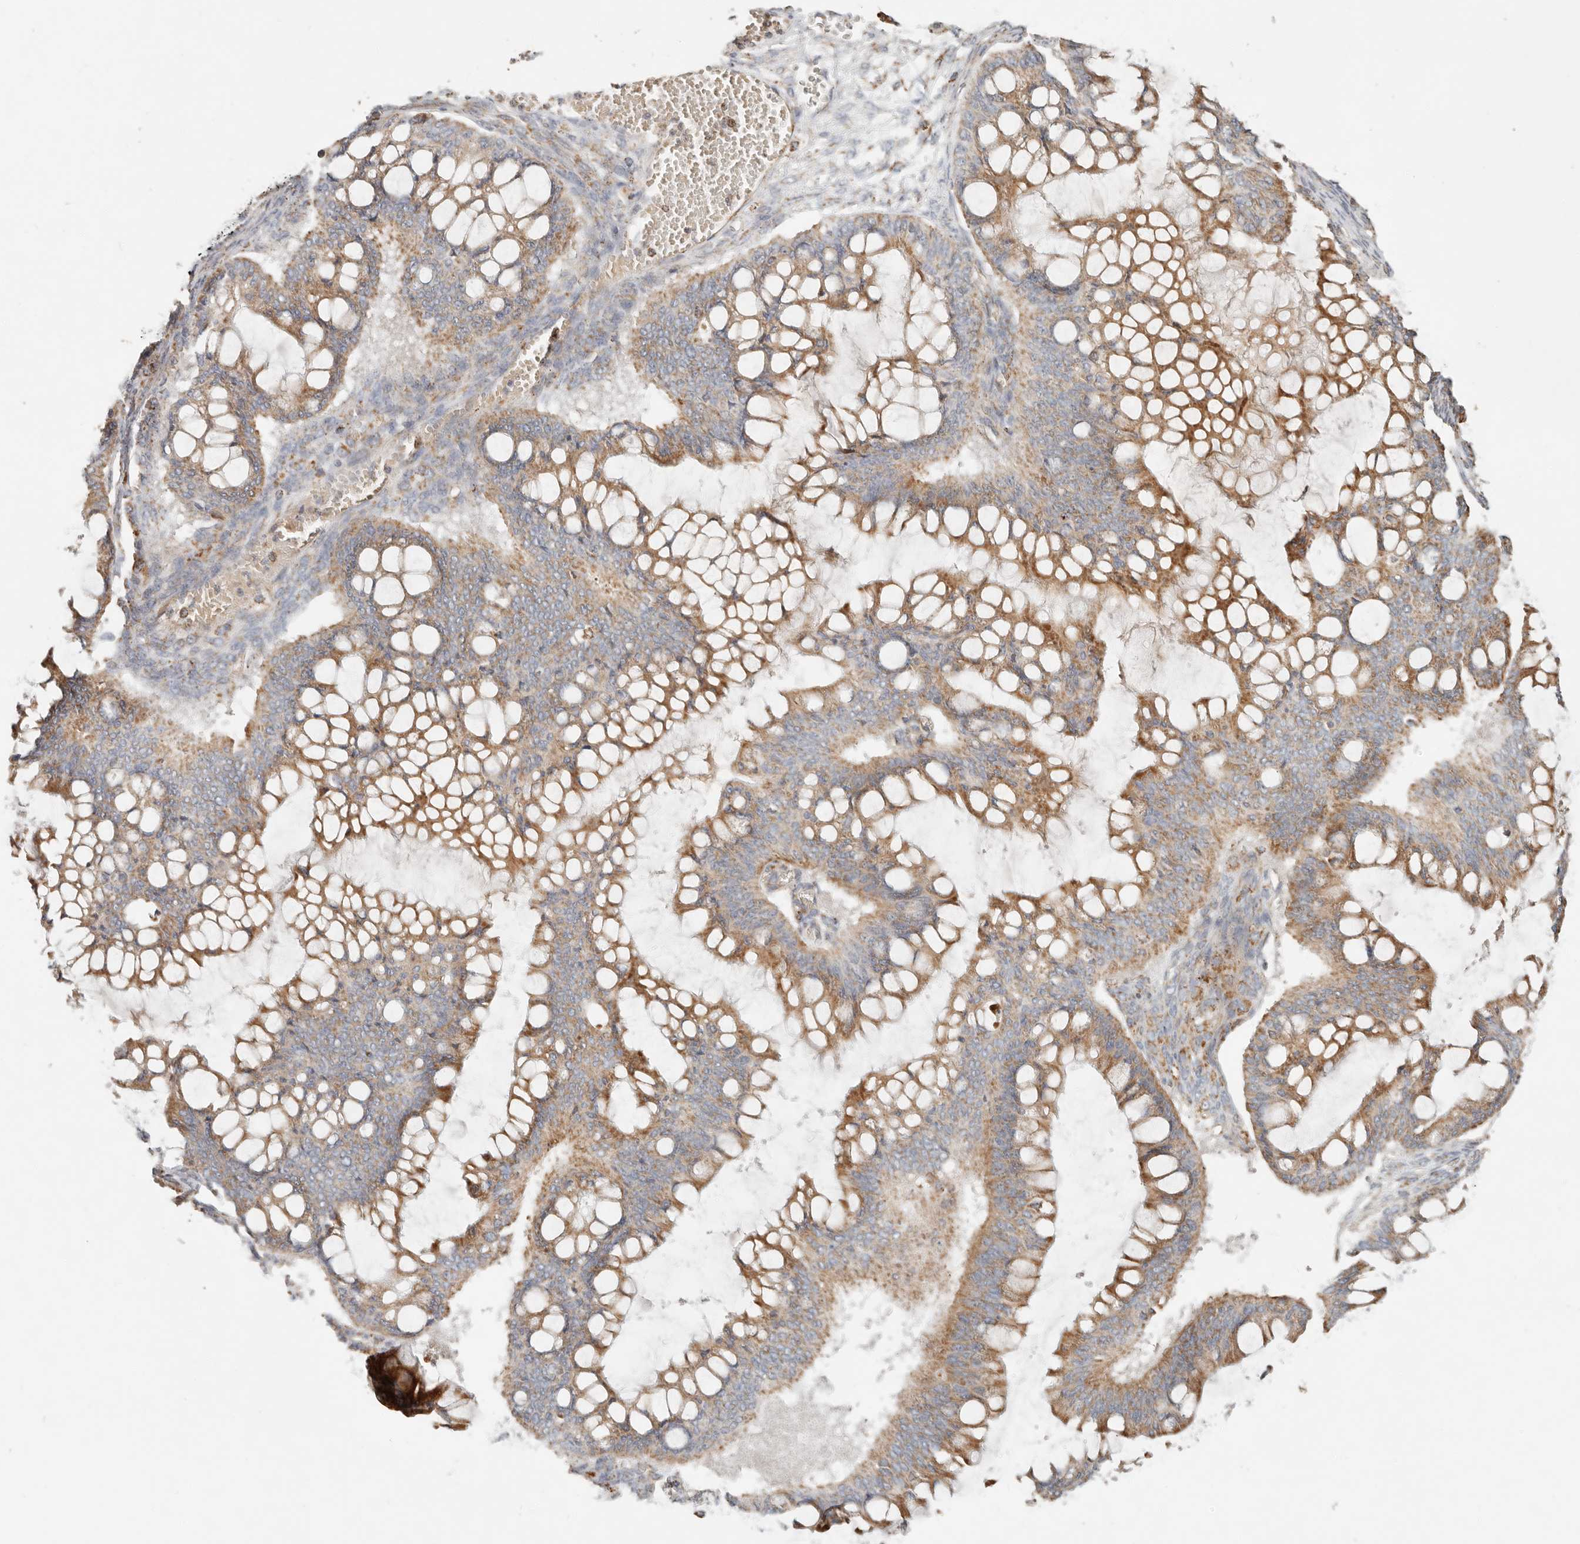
{"staining": {"intensity": "moderate", "quantity": ">75%", "location": "cytoplasmic/membranous"}, "tissue": "ovarian cancer", "cell_type": "Tumor cells", "image_type": "cancer", "snomed": [{"axis": "morphology", "description": "Cystadenocarcinoma, mucinous, NOS"}, {"axis": "topography", "description": "Ovary"}], "caption": "This micrograph demonstrates ovarian cancer stained with immunohistochemistry to label a protein in brown. The cytoplasmic/membranous of tumor cells show moderate positivity for the protein. Nuclei are counter-stained blue.", "gene": "ARHGEF10L", "patient": {"sex": "female", "age": 73}}